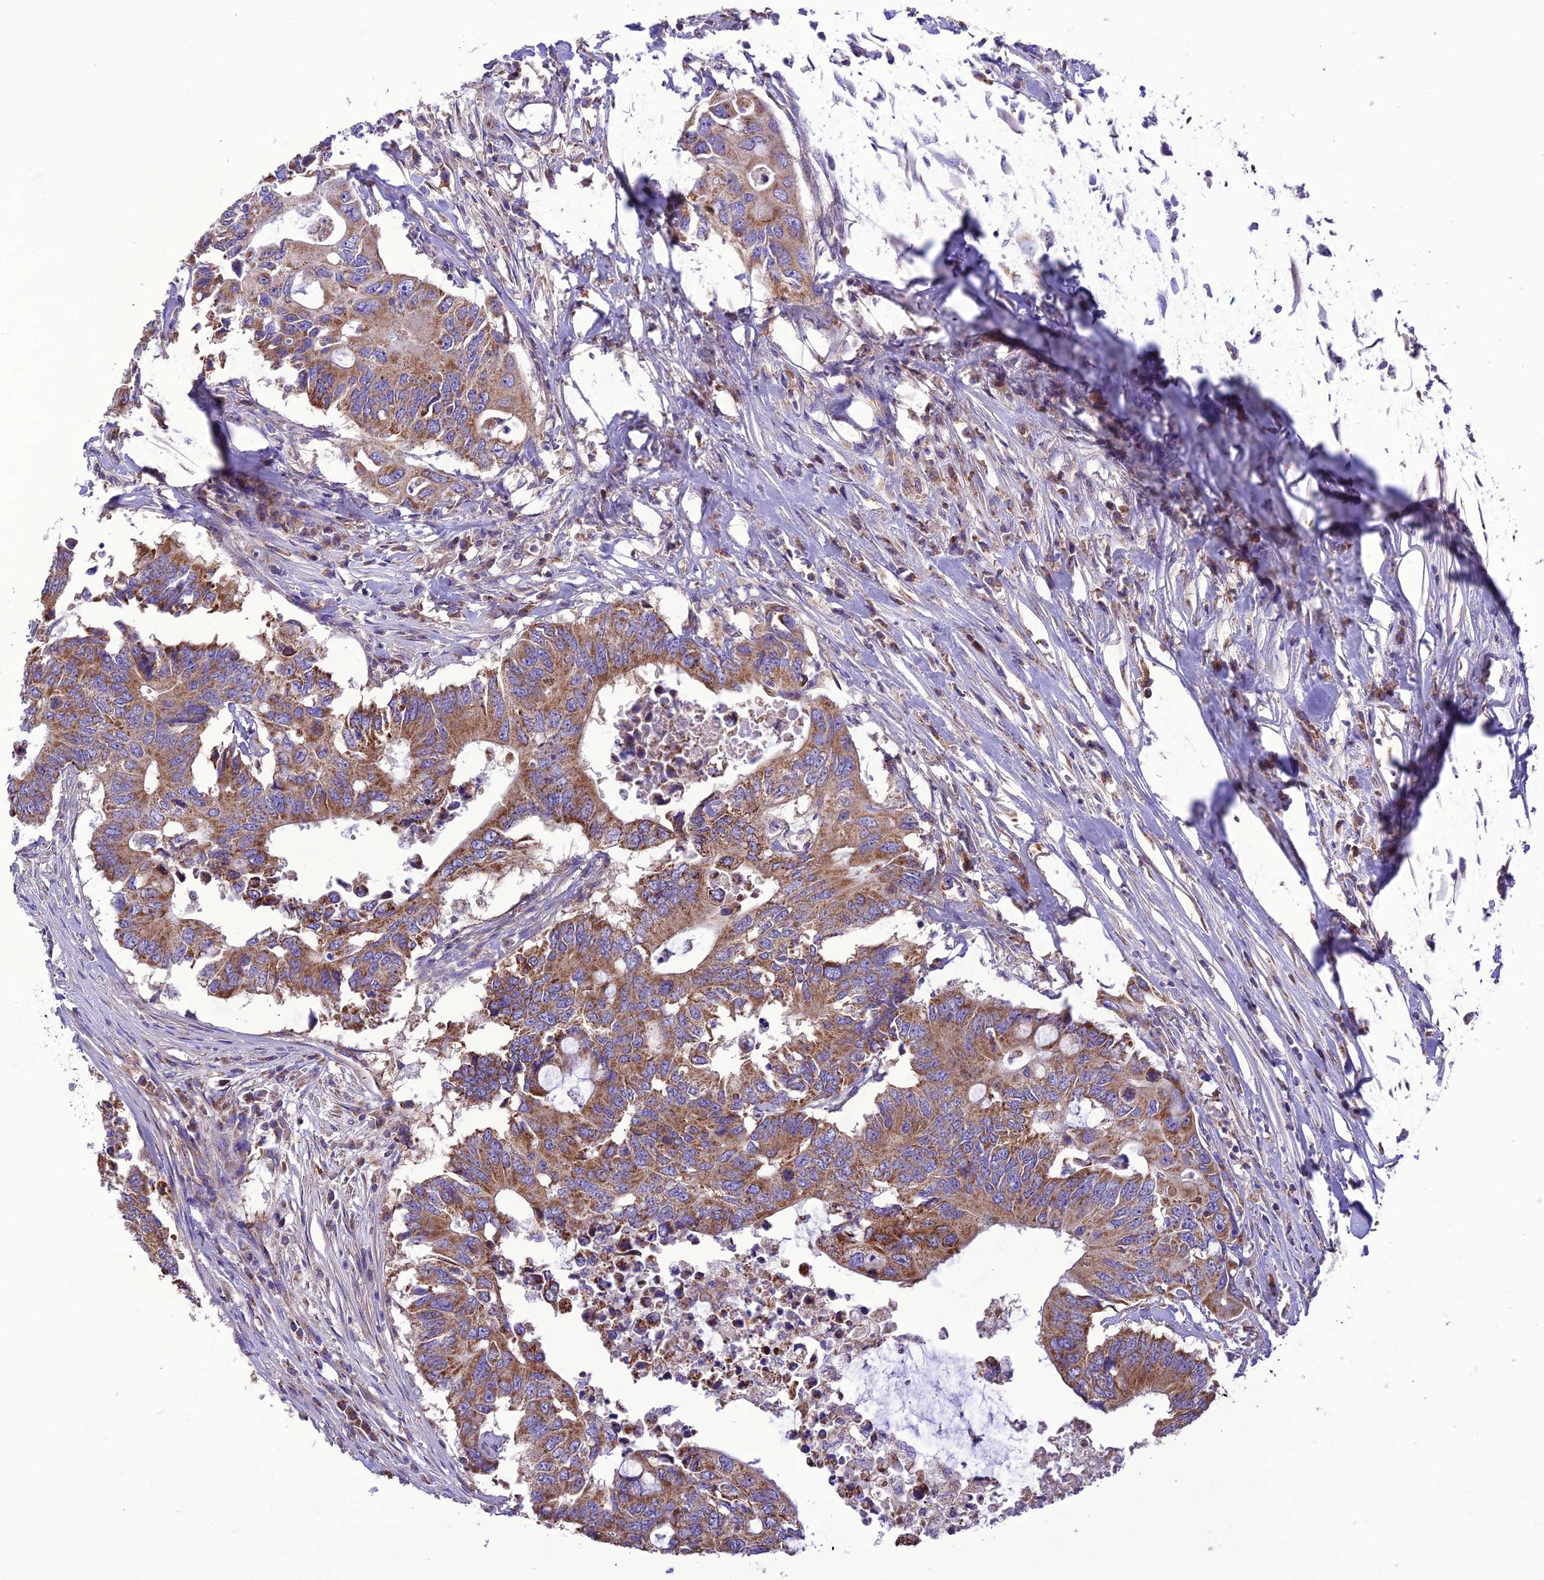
{"staining": {"intensity": "moderate", "quantity": ">75%", "location": "cytoplasmic/membranous"}, "tissue": "colorectal cancer", "cell_type": "Tumor cells", "image_type": "cancer", "snomed": [{"axis": "morphology", "description": "Adenocarcinoma, NOS"}, {"axis": "topography", "description": "Colon"}], "caption": "Moderate cytoplasmic/membranous expression is present in about >75% of tumor cells in adenocarcinoma (colorectal). Using DAB (3,3'-diaminobenzidine) (brown) and hematoxylin (blue) stains, captured at high magnification using brightfield microscopy.", "gene": "MAP3K12", "patient": {"sex": "male", "age": 71}}